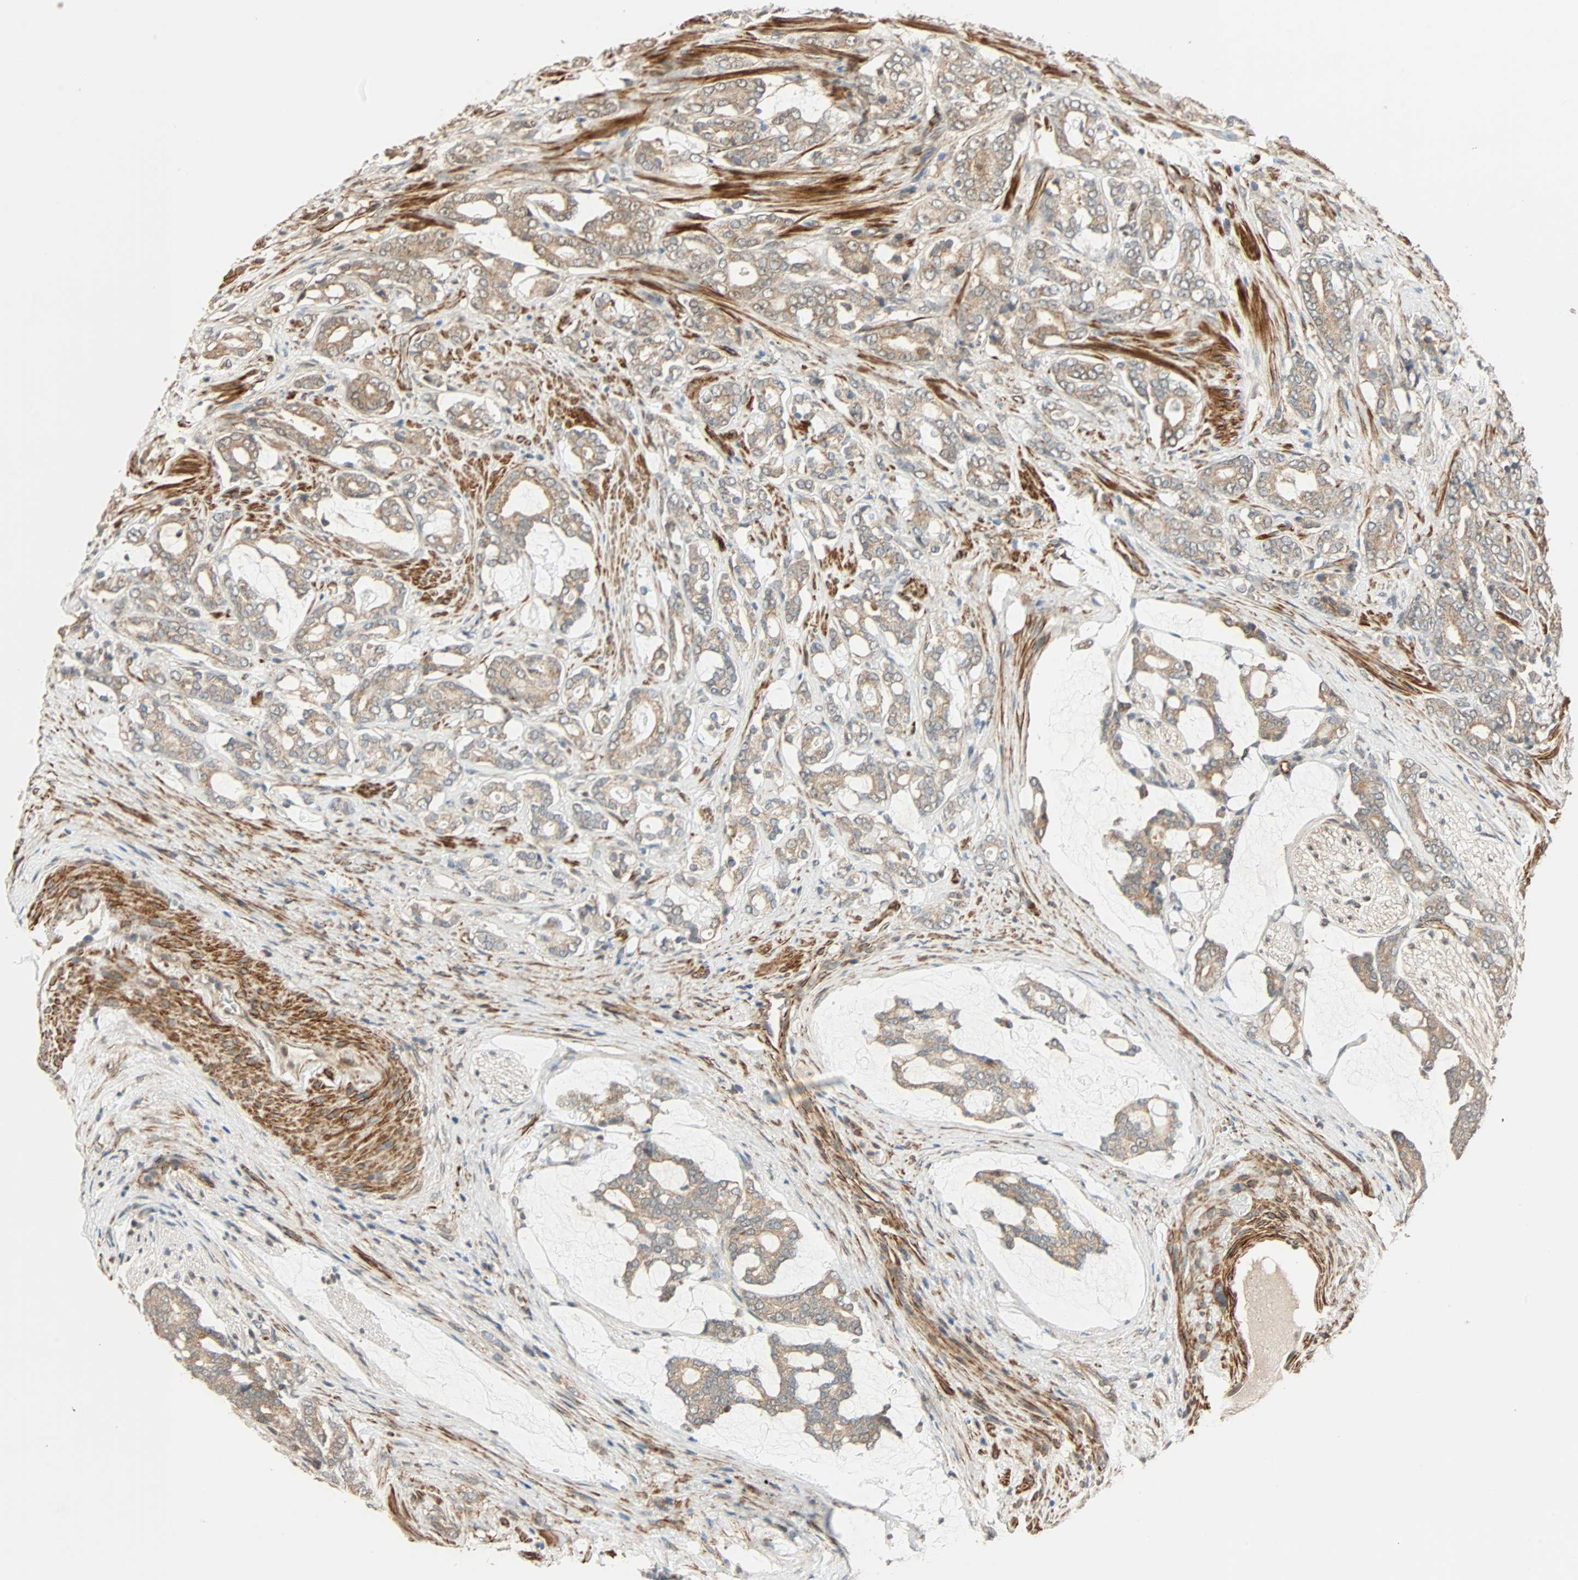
{"staining": {"intensity": "weak", "quantity": "25%-75%", "location": "cytoplasmic/membranous"}, "tissue": "prostate cancer", "cell_type": "Tumor cells", "image_type": "cancer", "snomed": [{"axis": "morphology", "description": "Adenocarcinoma, Low grade"}, {"axis": "topography", "description": "Prostate"}], "caption": "A photomicrograph showing weak cytoplasmic/membranous positivity in approximately 25%-75% of tumor cells in prostate cancer (adenocarcinoma (low-grade)), as visualized by brown immunohistochemical staining.", "gene": "QSER1", "patient": {"sex": "male", "age": 58}}